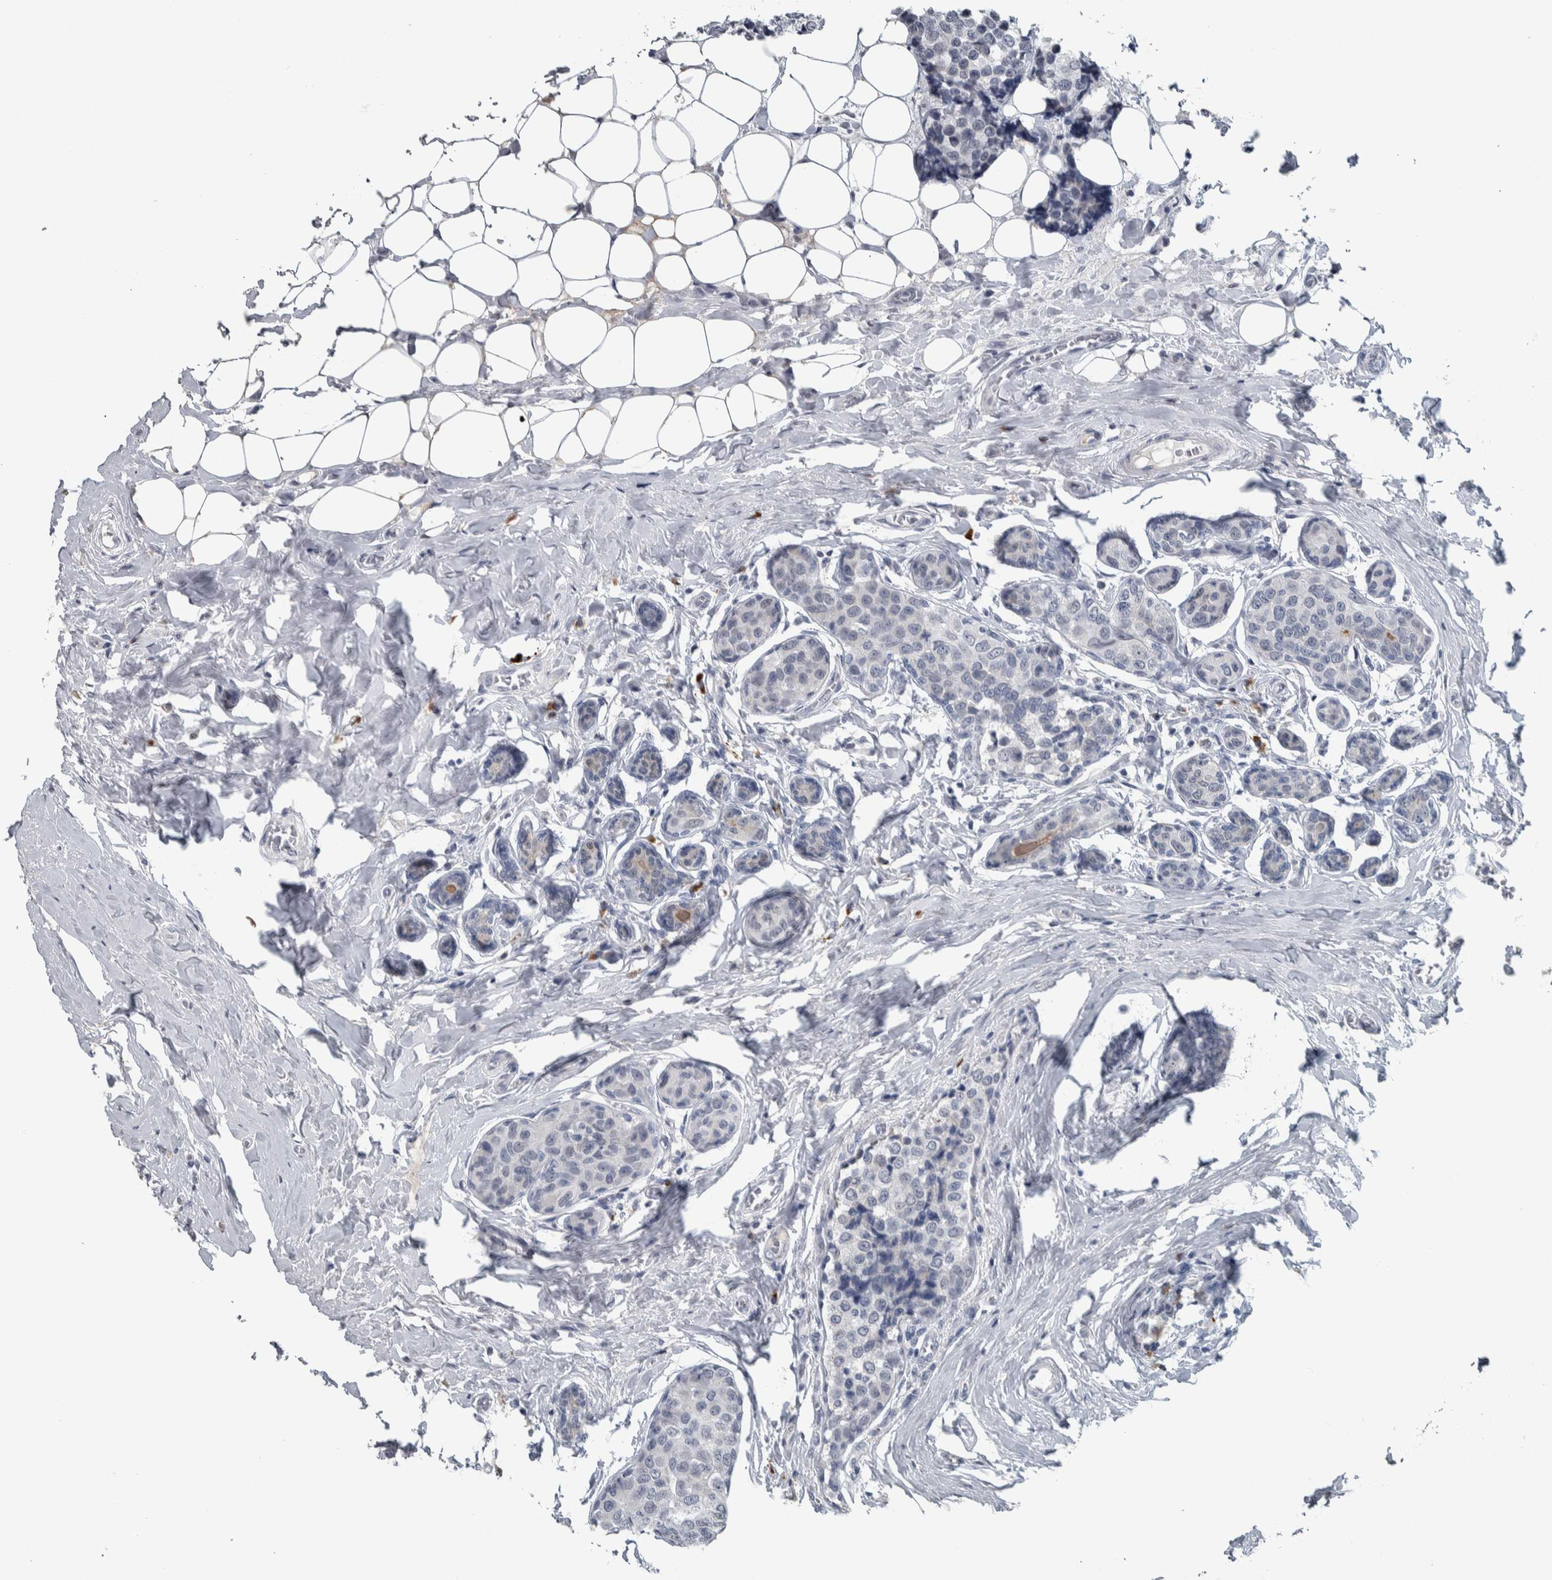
{"staining": {"intensity": "negative", "quantity": "none", "location": "none"}, "tissue": "breast cancer", "cell_type": "Tumor cells", "image_type": "cancer", "snomed": [{"axis": "morphology", "description": "Normal tissue, NOS"}, {"axis": "morphology", "description": "Duct carcinoma"}, {"axis": "topography", "description": "Breast"}], "caption": "IHC photomicrograph of neoplastic tissue: human breast cancer stained with DAB (3,3'-diaminobenzidine) exhibits no significant protein positivity in tumor cells.", "gene": "CAVIN4", "patient": {"sex": "female", "age": 43}}